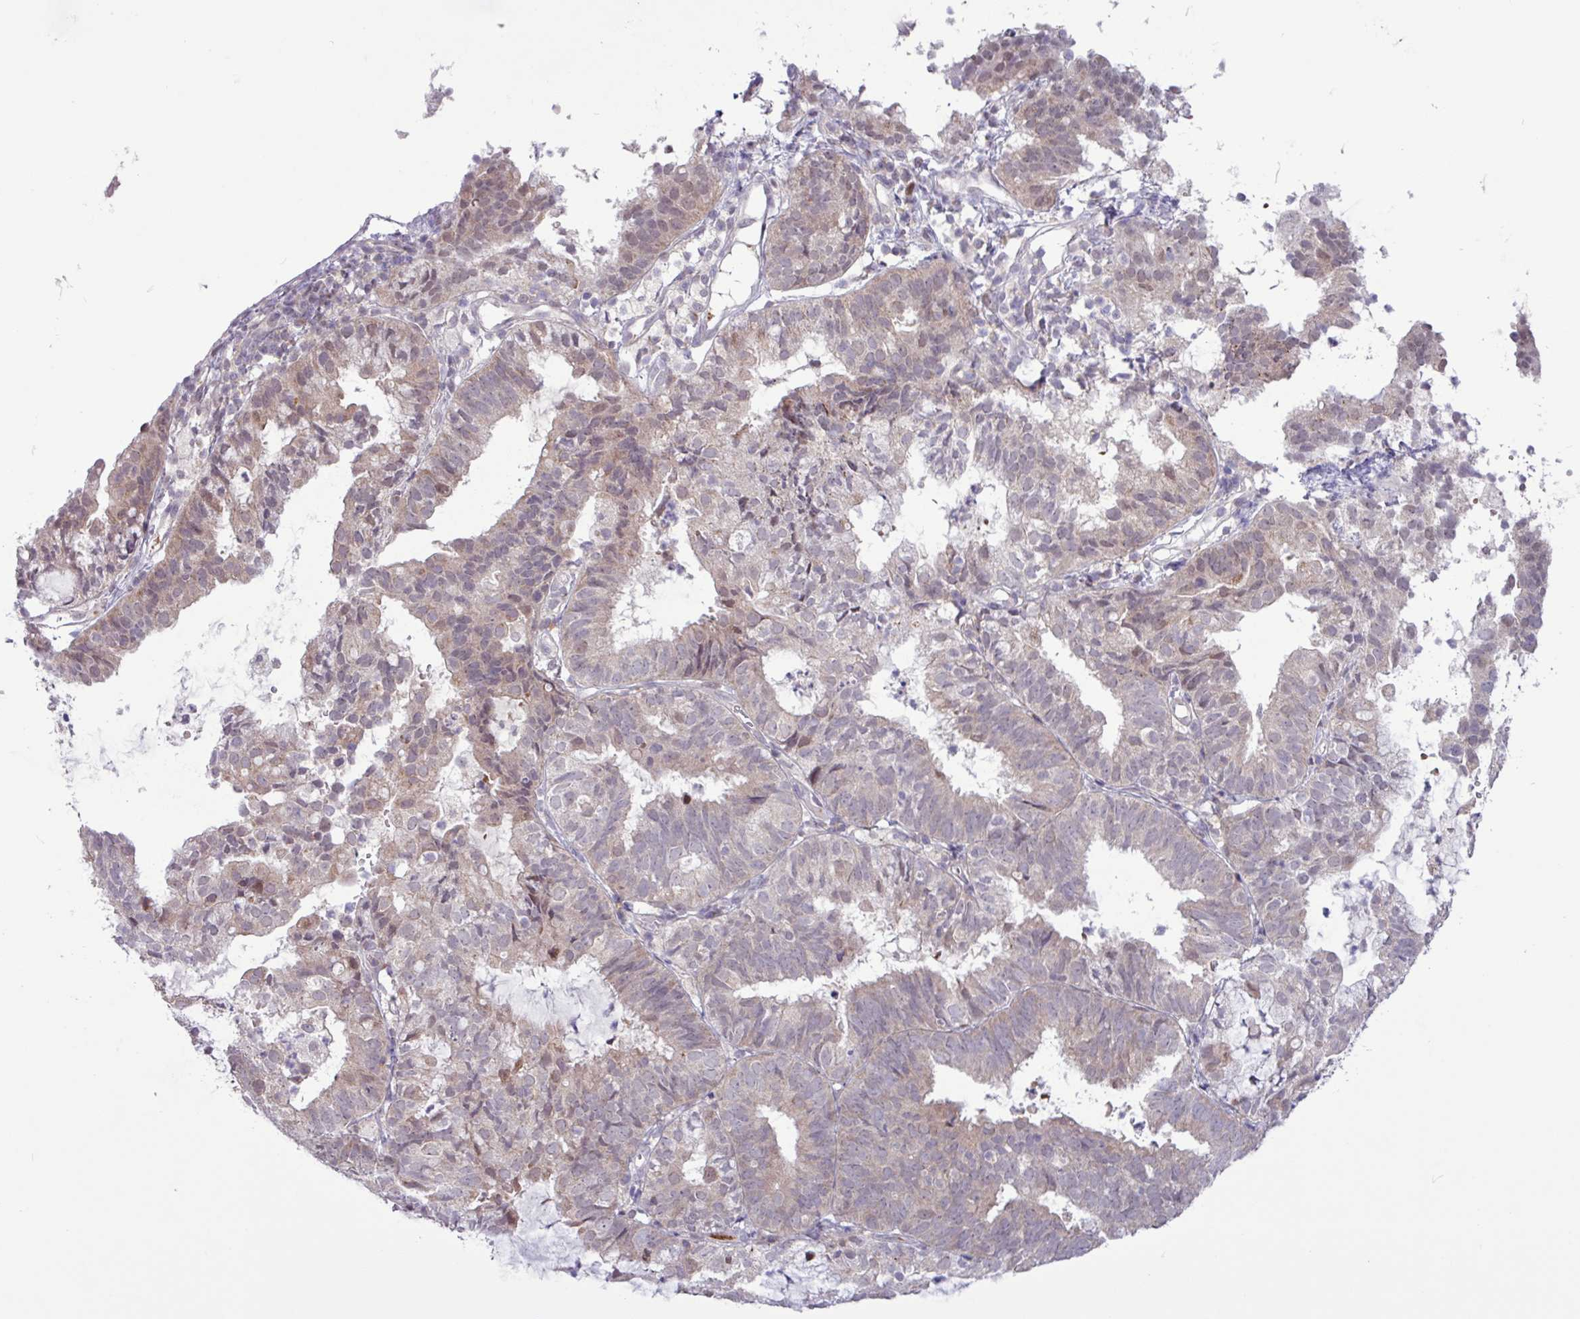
{"staining": {"intensity": "weak", "quantity": "25%-75%", "location": "cytoplasmic/membranous"}, "tissue": "endometrial cancer", "cell_type": "Tumor cells", "image_type": "cancer", "snomed": [{"axis": "morphology", "description": "Adenocarcinoma, NOS"}, {"axis": "topography", "description": "Endometrium"}], "caption": "IHC image of endometrial adenocarcinoma stained for a protein (brown), which demonstrates low levels of weak cytoplasmic/membranous expression in approximately 25%-75% of tumor cells.", "gene": "RTL3", "patient": {"sex": "female", "age": 80}}